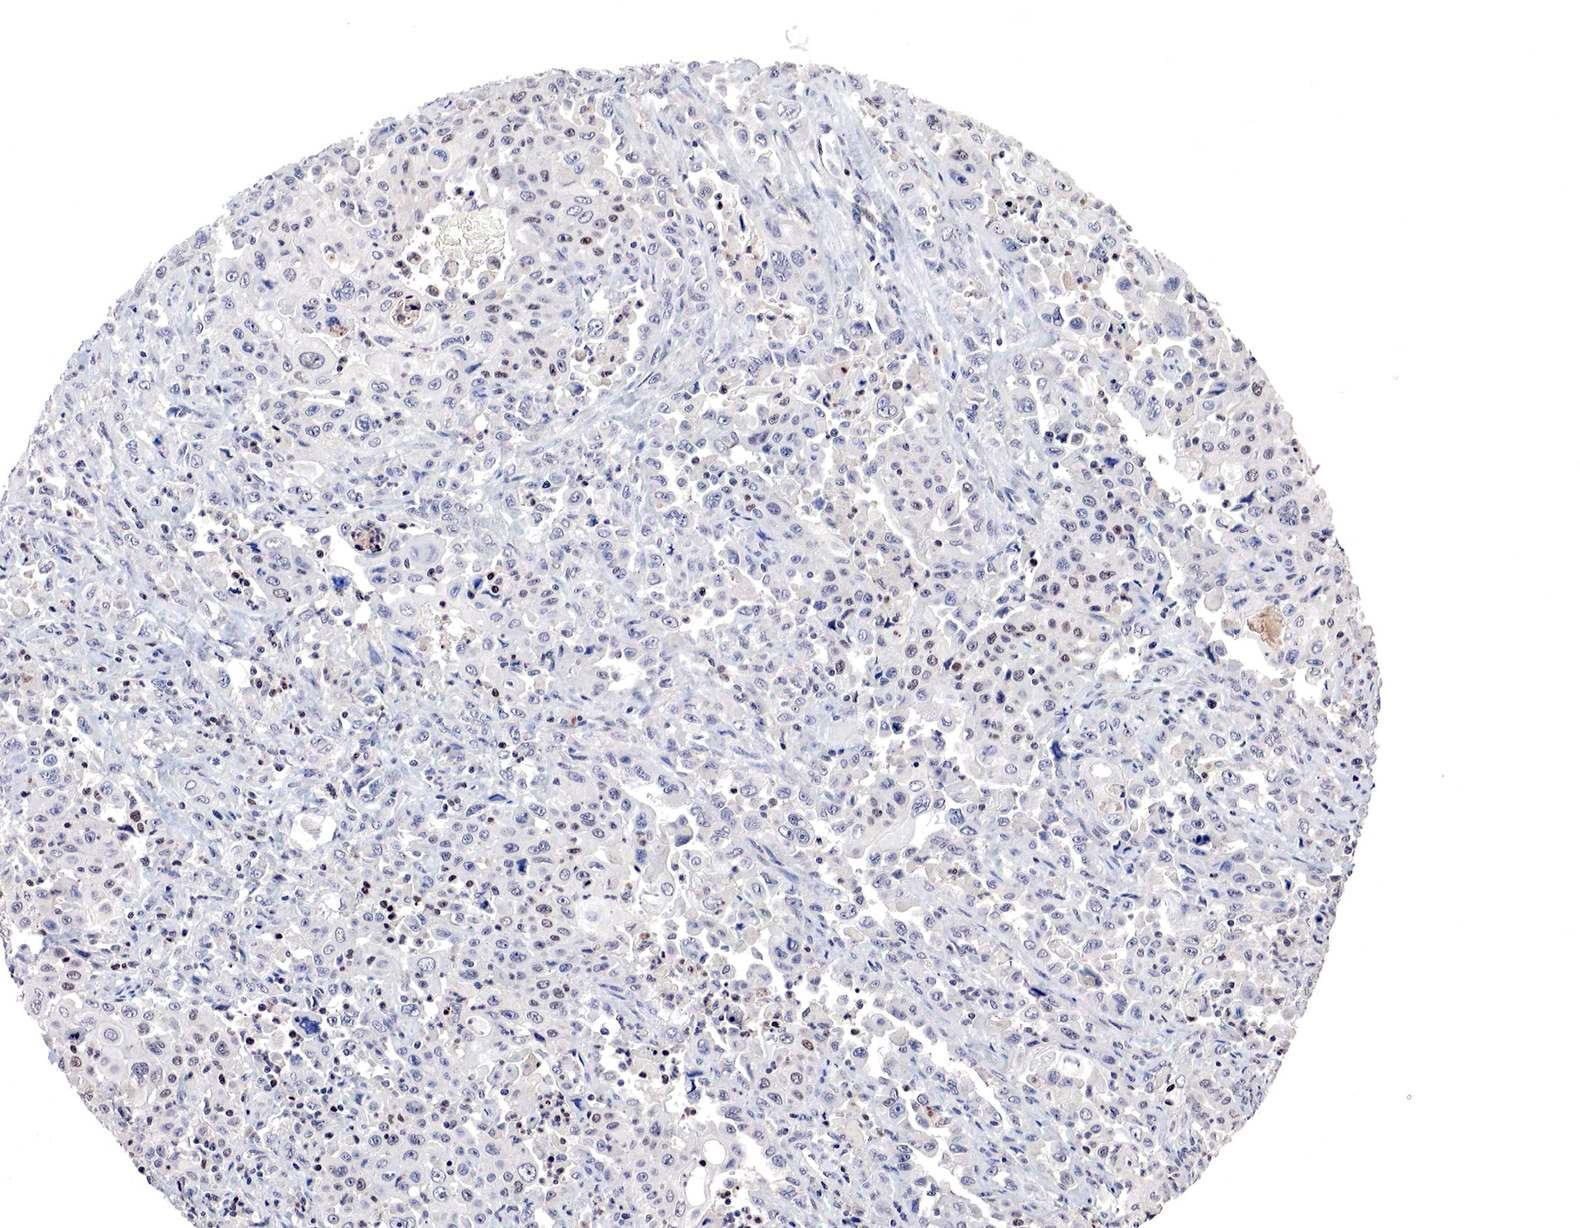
{"staining": {"intensity": "negative", "quantity": "none", "location": "none"}, "tissue": "pancreatic cancer", "cell_type": "Tumor cells", "image_type": "cancer", "snomed": [{"axis": "morphology", "description": "Adenocarcinoma, NOS"}, {"axis": "topography", "description": "Pancreas"}], "caption": "The image reveals no significant expression in tumor cells of adenocarcinoma (pancreatic).", "gene": "DACH2", "patient": {"sex": "male", "age": 70}}